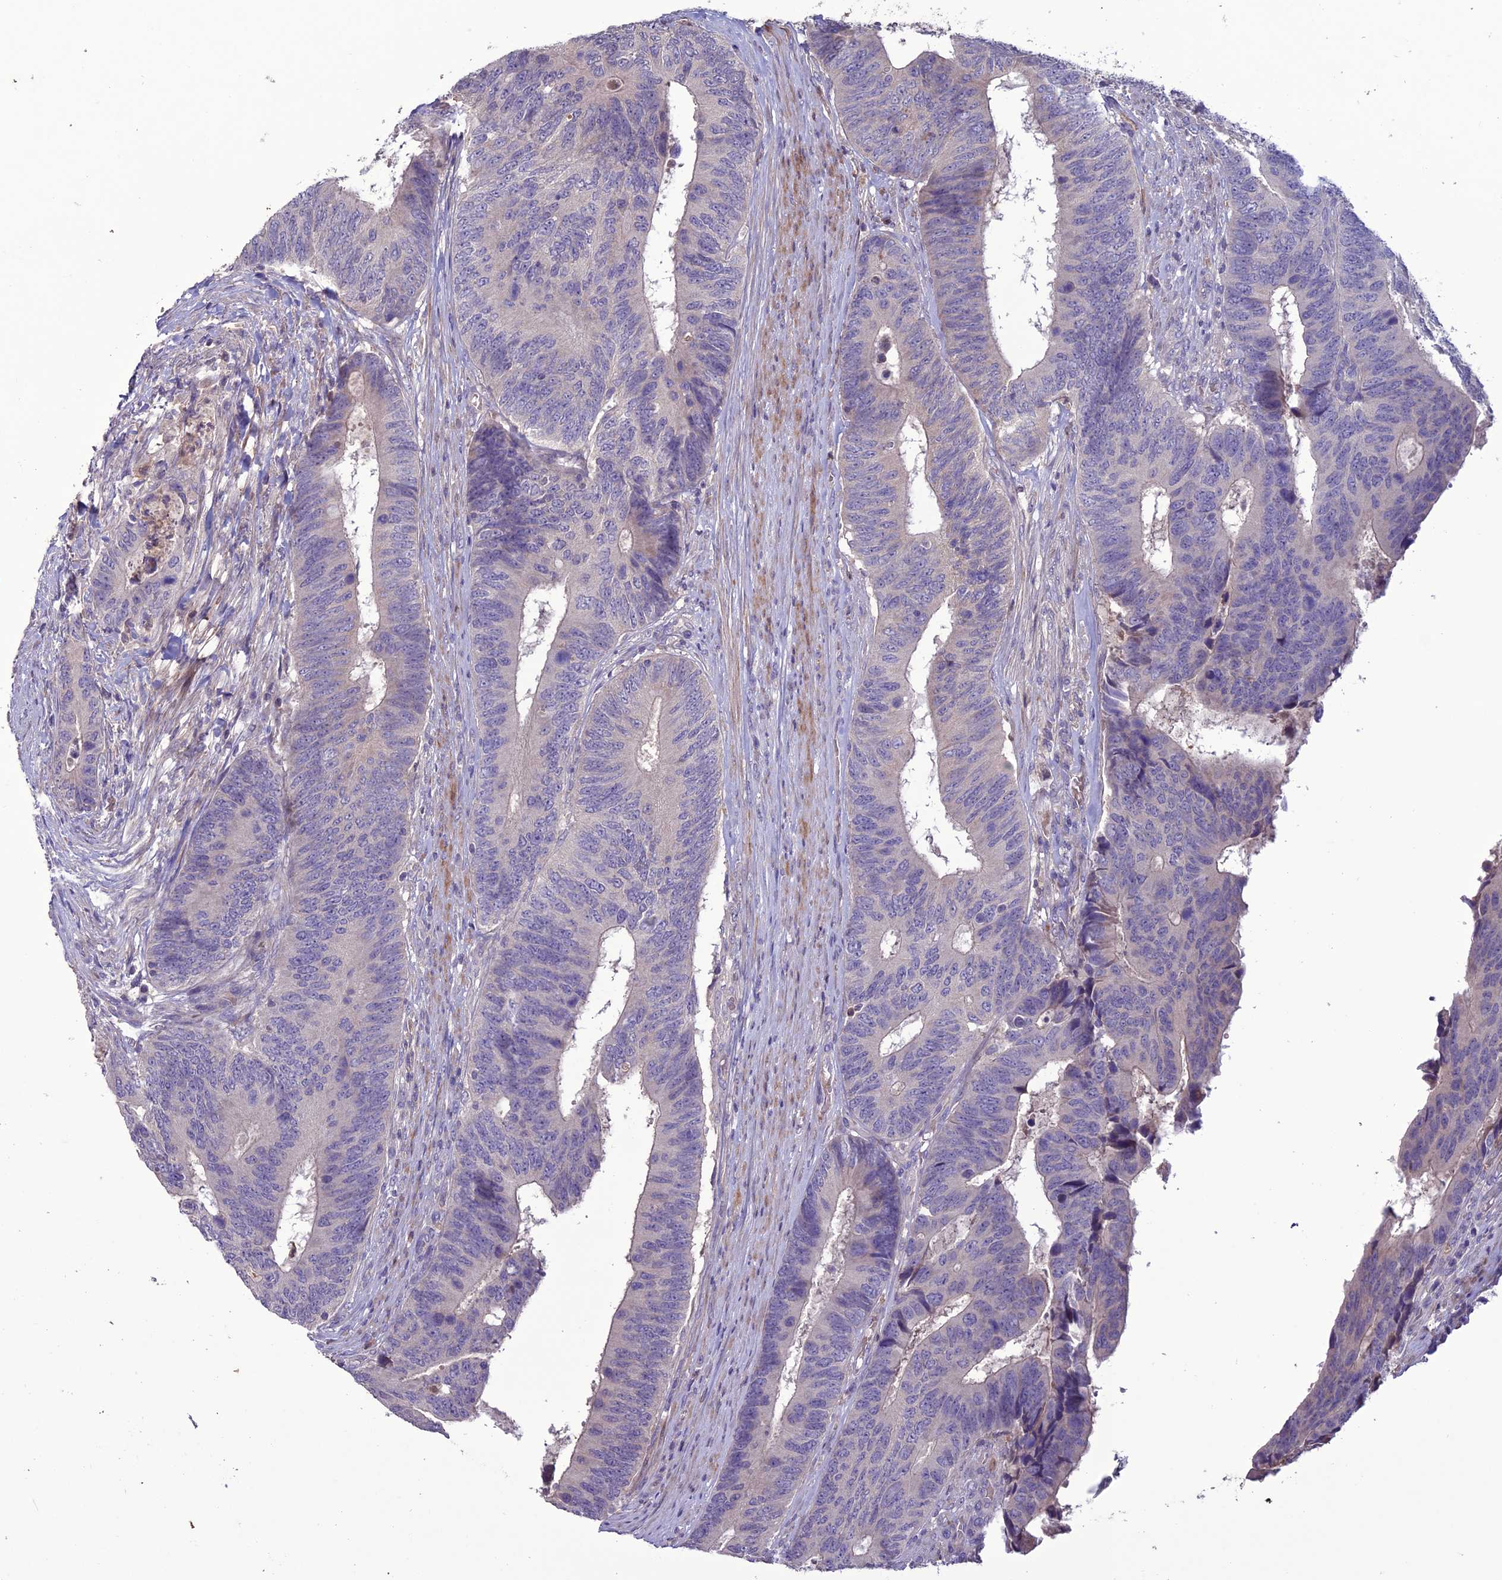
{"staining": {"intensity": "negative", "quantity": "none", "location": "none"}, "tissue": "colorectal cancer", "cell_type": "Tumor cells", "image_type": "cancer", "snomed": [{"axis": "morphology", "description": "Adenocarcinoma, NOS"}, {"axis": "topography", "description": "Colon"}], "caption": "Human adenocarcinoma (colorectal) stained for a protein using immunohistochemistry demonstrates no expression in tumor cells.", "gene": "C2orf76", "patient": {"sex": "male", "age": 87}}